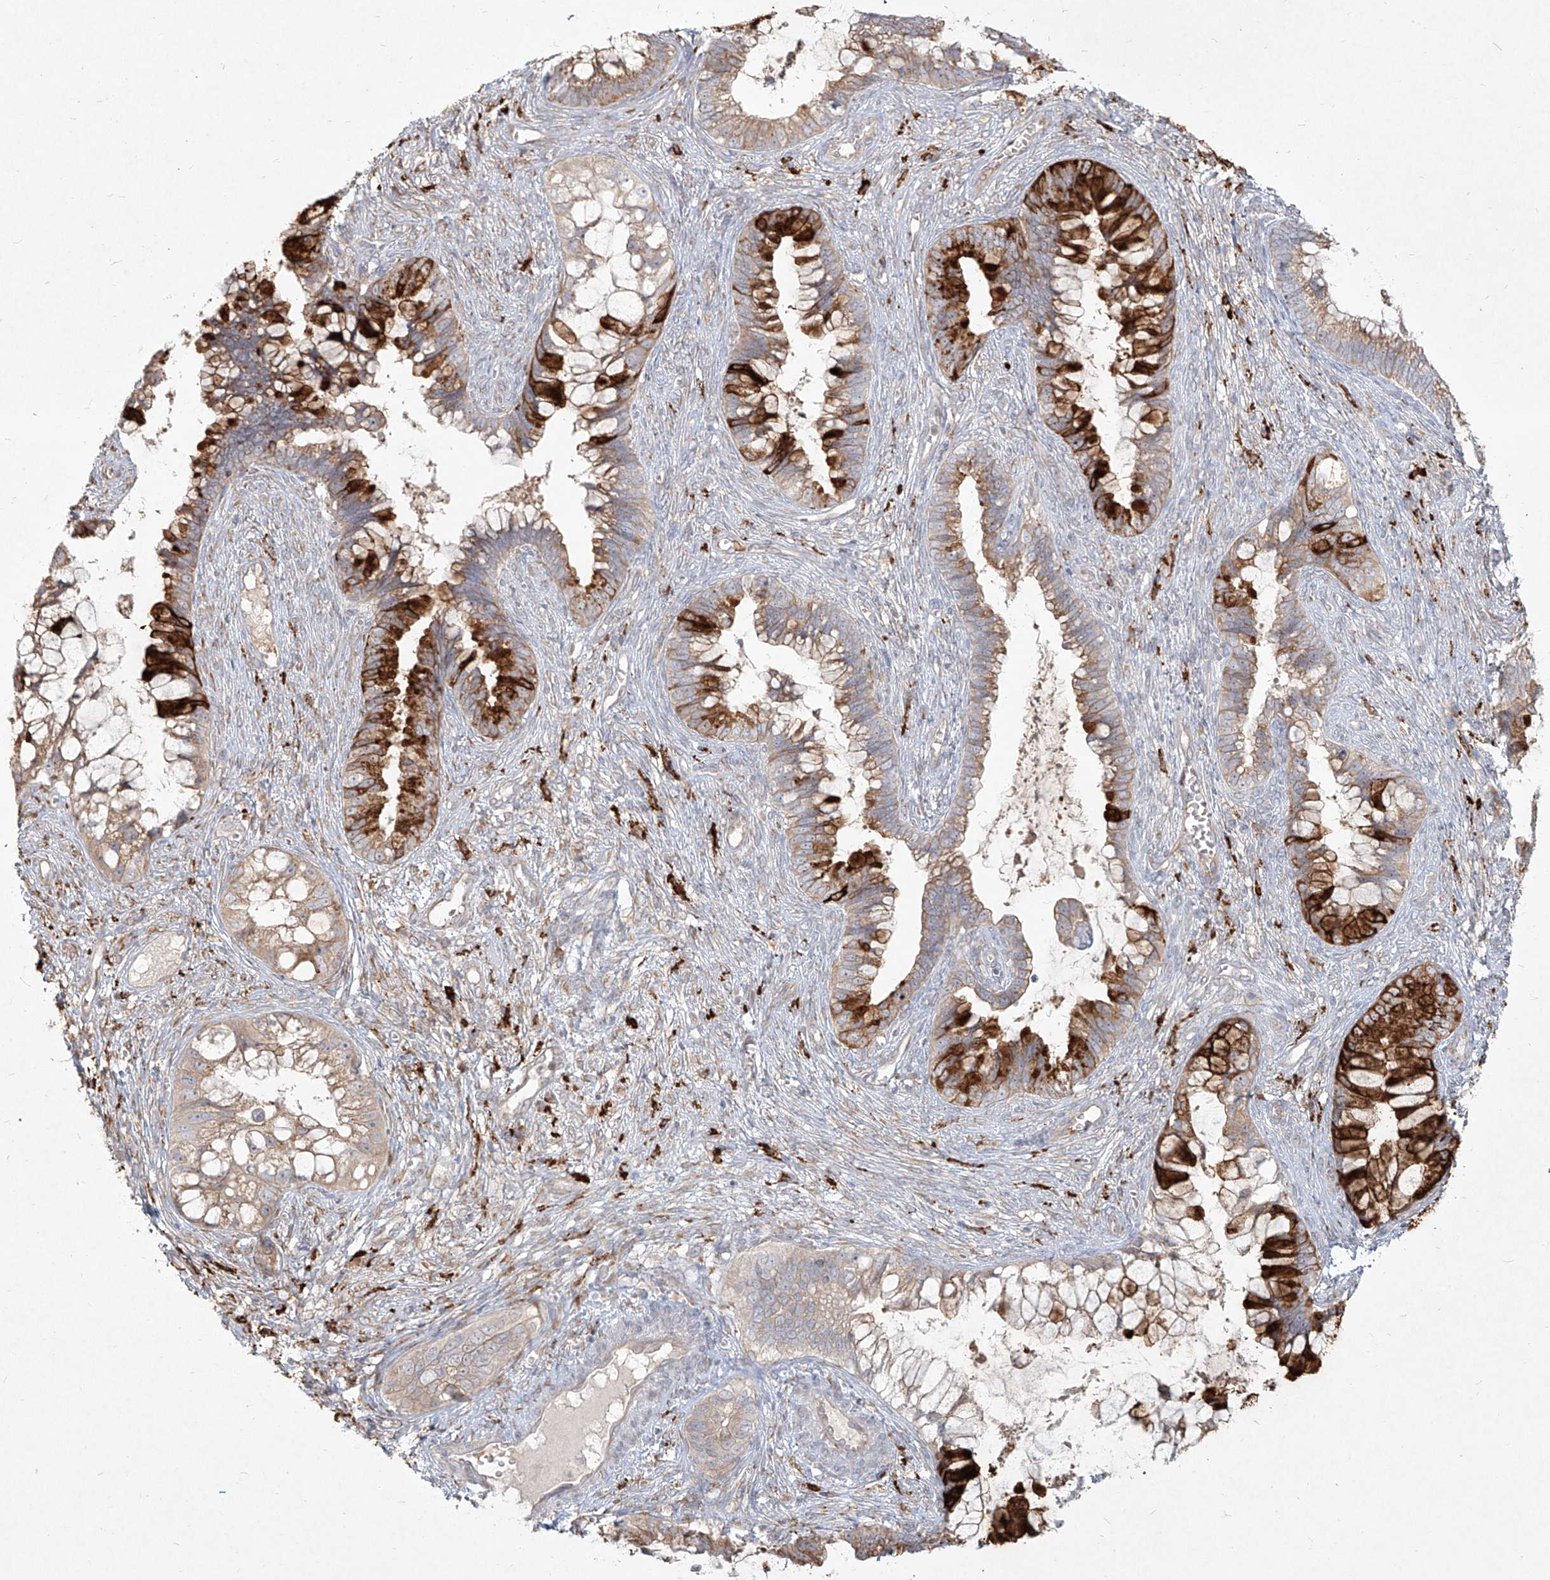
{"staining": {"intensity": "strong", "quantity": "<25%", "location": "cytoplasmic/membranous"}, "tissue": "cervical cancer", "cell_type": "Tumor cells", "image_type": "cancer", "snomed": [{"axis": "morphology", "description": "Adenocarcinoma, NOS"}, {"axis": "topography", "description": "Cervix"}], "caption": "Tumor cells exhibit medium levels of strong cytoplasmic/membranous staining in about <25% of cells in human cervical adenocarcinoma.", "gene": "CD209", "patient": {"sex": "female", "age": 44}}